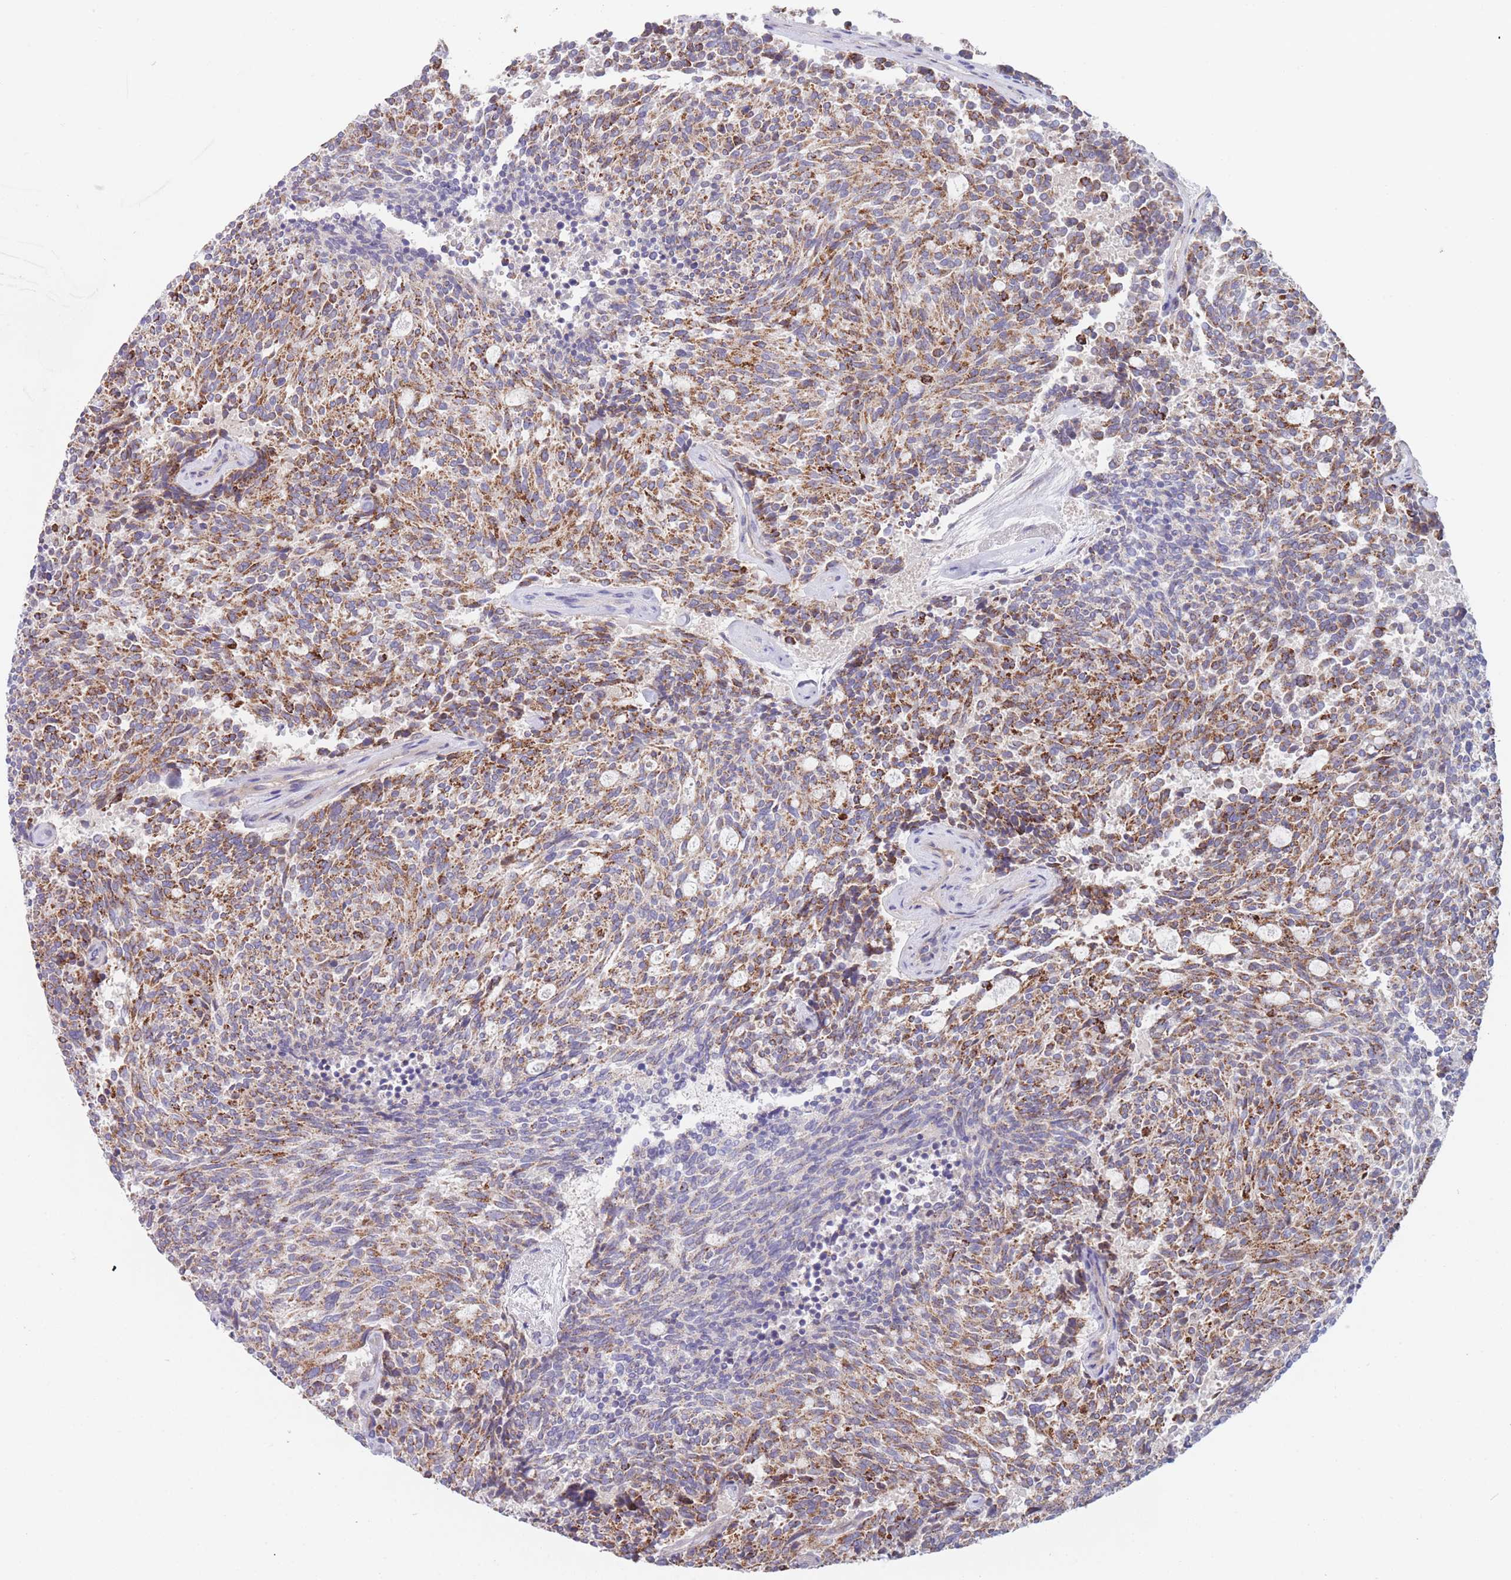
{"staining": {"intensity": "moderate", "quantity": ">75%", "location": "cytoplasmic/membranous"}, "tissue": "carcinoid", "cell_type": "Tumor cells", "image_type": "cancer", "snomed": [{"axis": "morphology", "description": "Carcinoid, malignant, NOS"}, {"axis": "topography", "description": "Pancreas"}], "caption": "High-magnification brightfield microscopy of carcinoid stained with DAB (3,3'-diaminobenzidine) (brown) and counterstained with hematoxylin (blue). tumor cells exhibit moderate cytoplasmic/membranous staining is identified in about>75% of cells.", "gene": "ZNF281", "patient": {"sex": "female", "age": 54}}